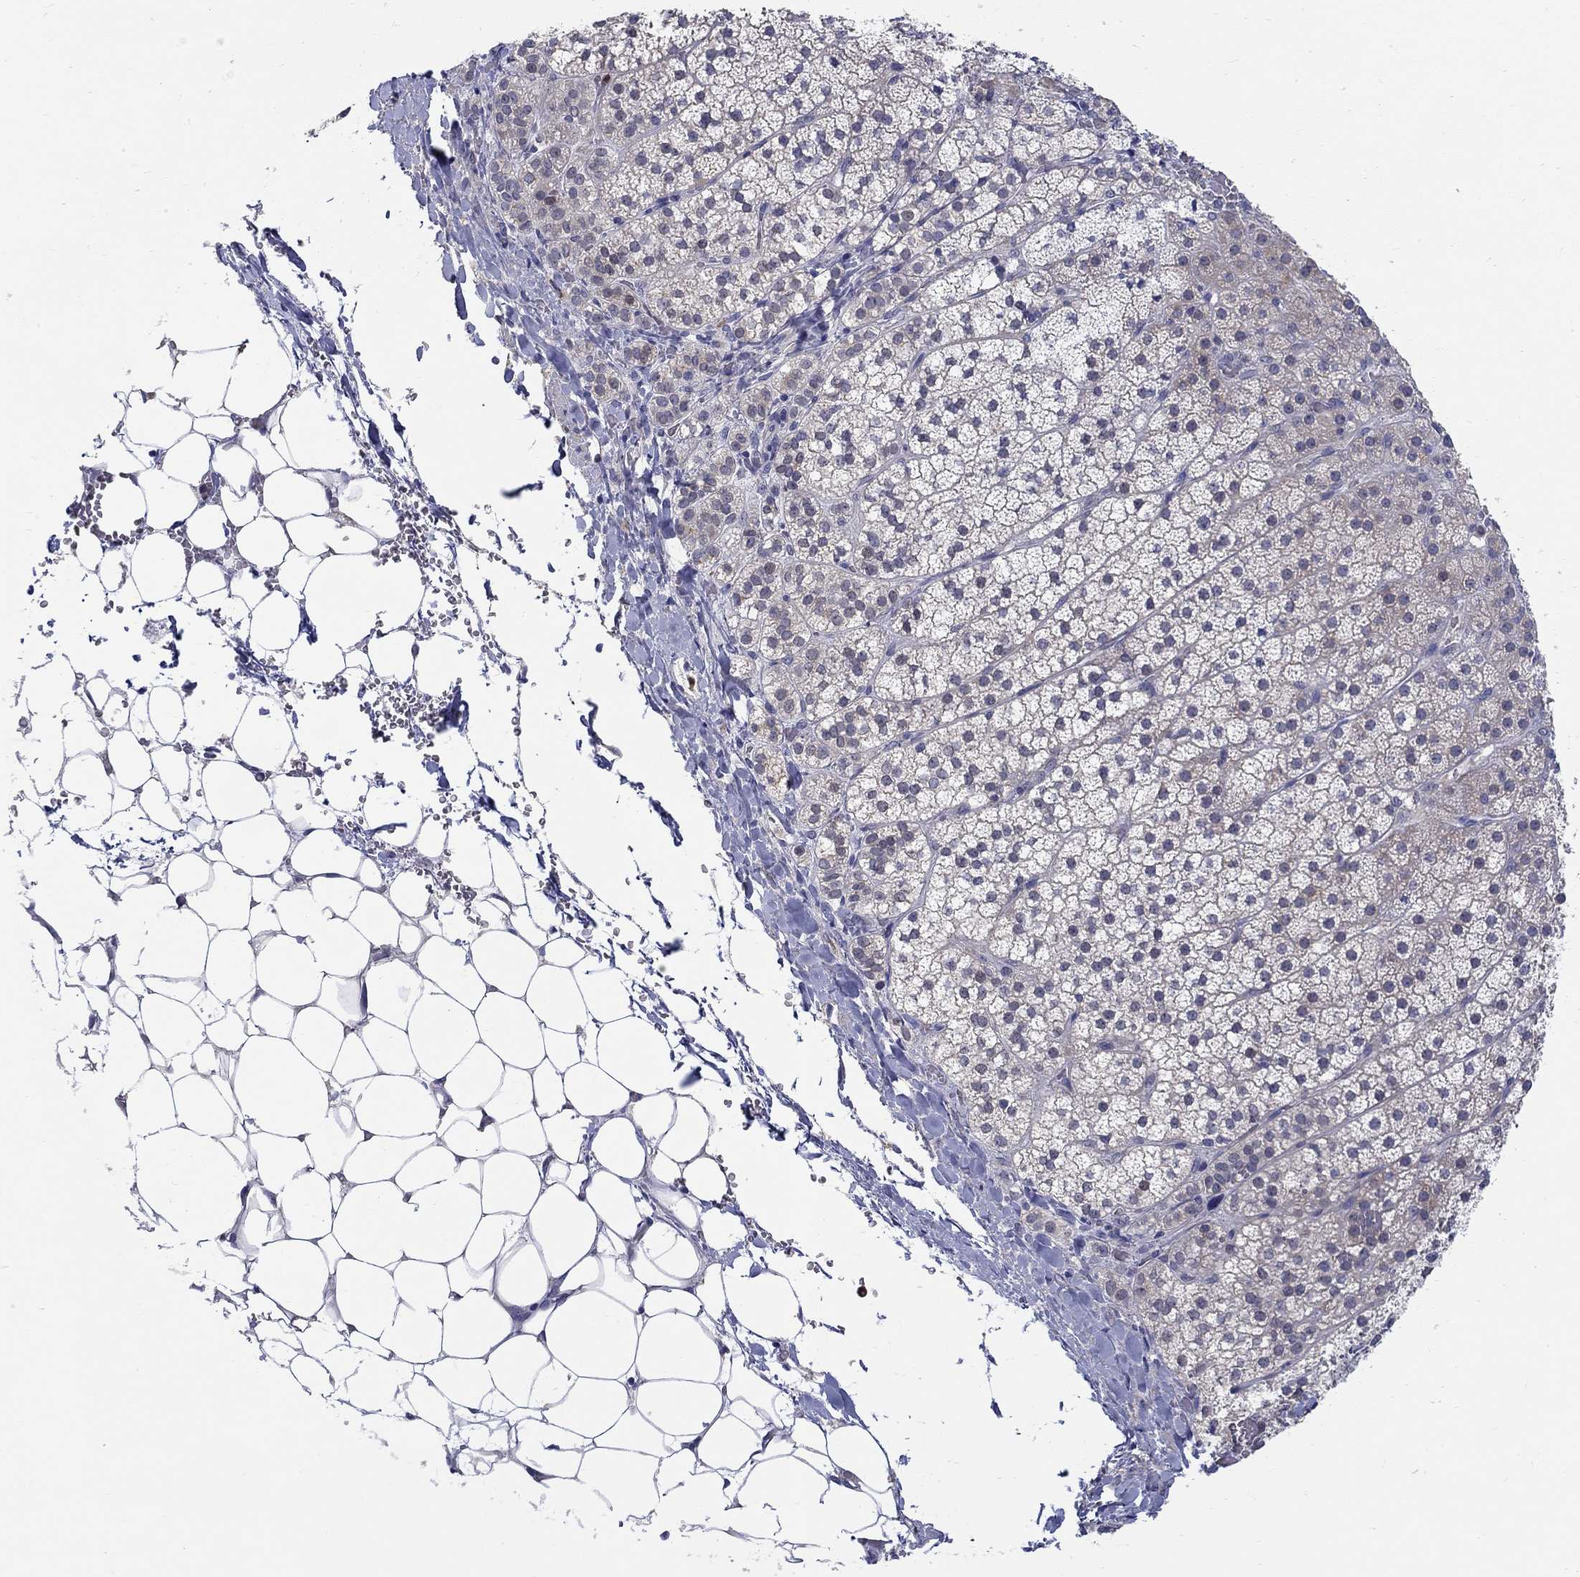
{"staining": {"intensity": "negative", "quantity": "none", "location": "none"}, "tissue": "adrenal gland", "cell_type": "Glandular cells", "image_type": "normal", "snomed": [{"axis": "morphology", "description": "Normal tissue, NOS"}, {"axis": "topography", "description": "Adrenal gland"}], "caption": "Protein analysis of benign adrenal gland displays no significant positivity in glandular cells.", "gene": "ABCA4", "patient": {"sex": "male", "age": 53}}